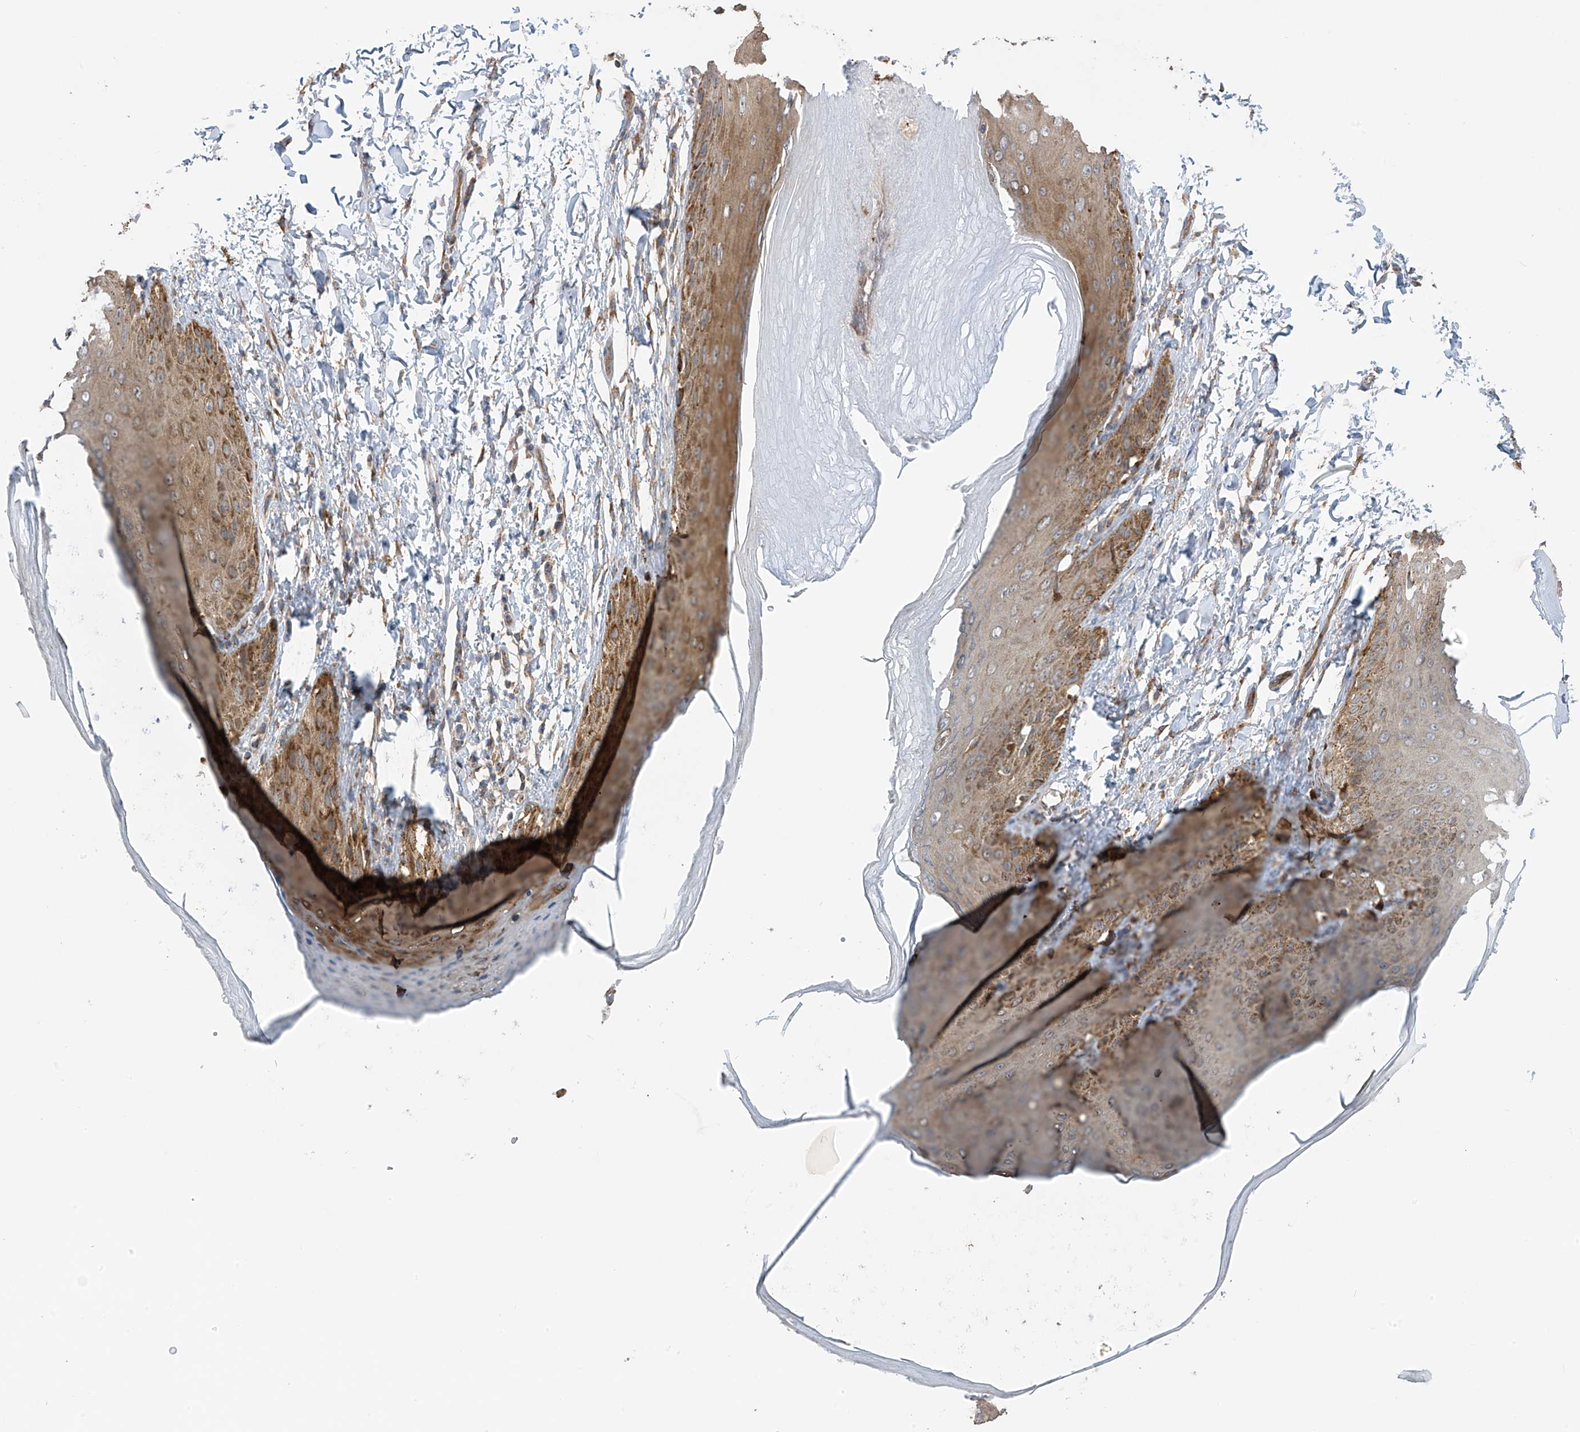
{"staining": {"intensity": "moderate", "quantity": ">75%", "location": "cytoplasmic/membranous"}, "tissue": "skin", "cell_type": "Epidermal cells", "image_type": "normal", "snomed": [{"axis": "morphology", "description": "Normal tissue, NOS"}, {"axis": "topography", "description": "Anal"}], "caption": "This histopathology image reveals immunohistochemistry staining of unremarkable human skin, with medium moderate cytoplasmic/membranous positivity in approximately >75% of epidermal cells.", "gene": "PNPT1", "patient": {"sex": "male", "age": 44}}